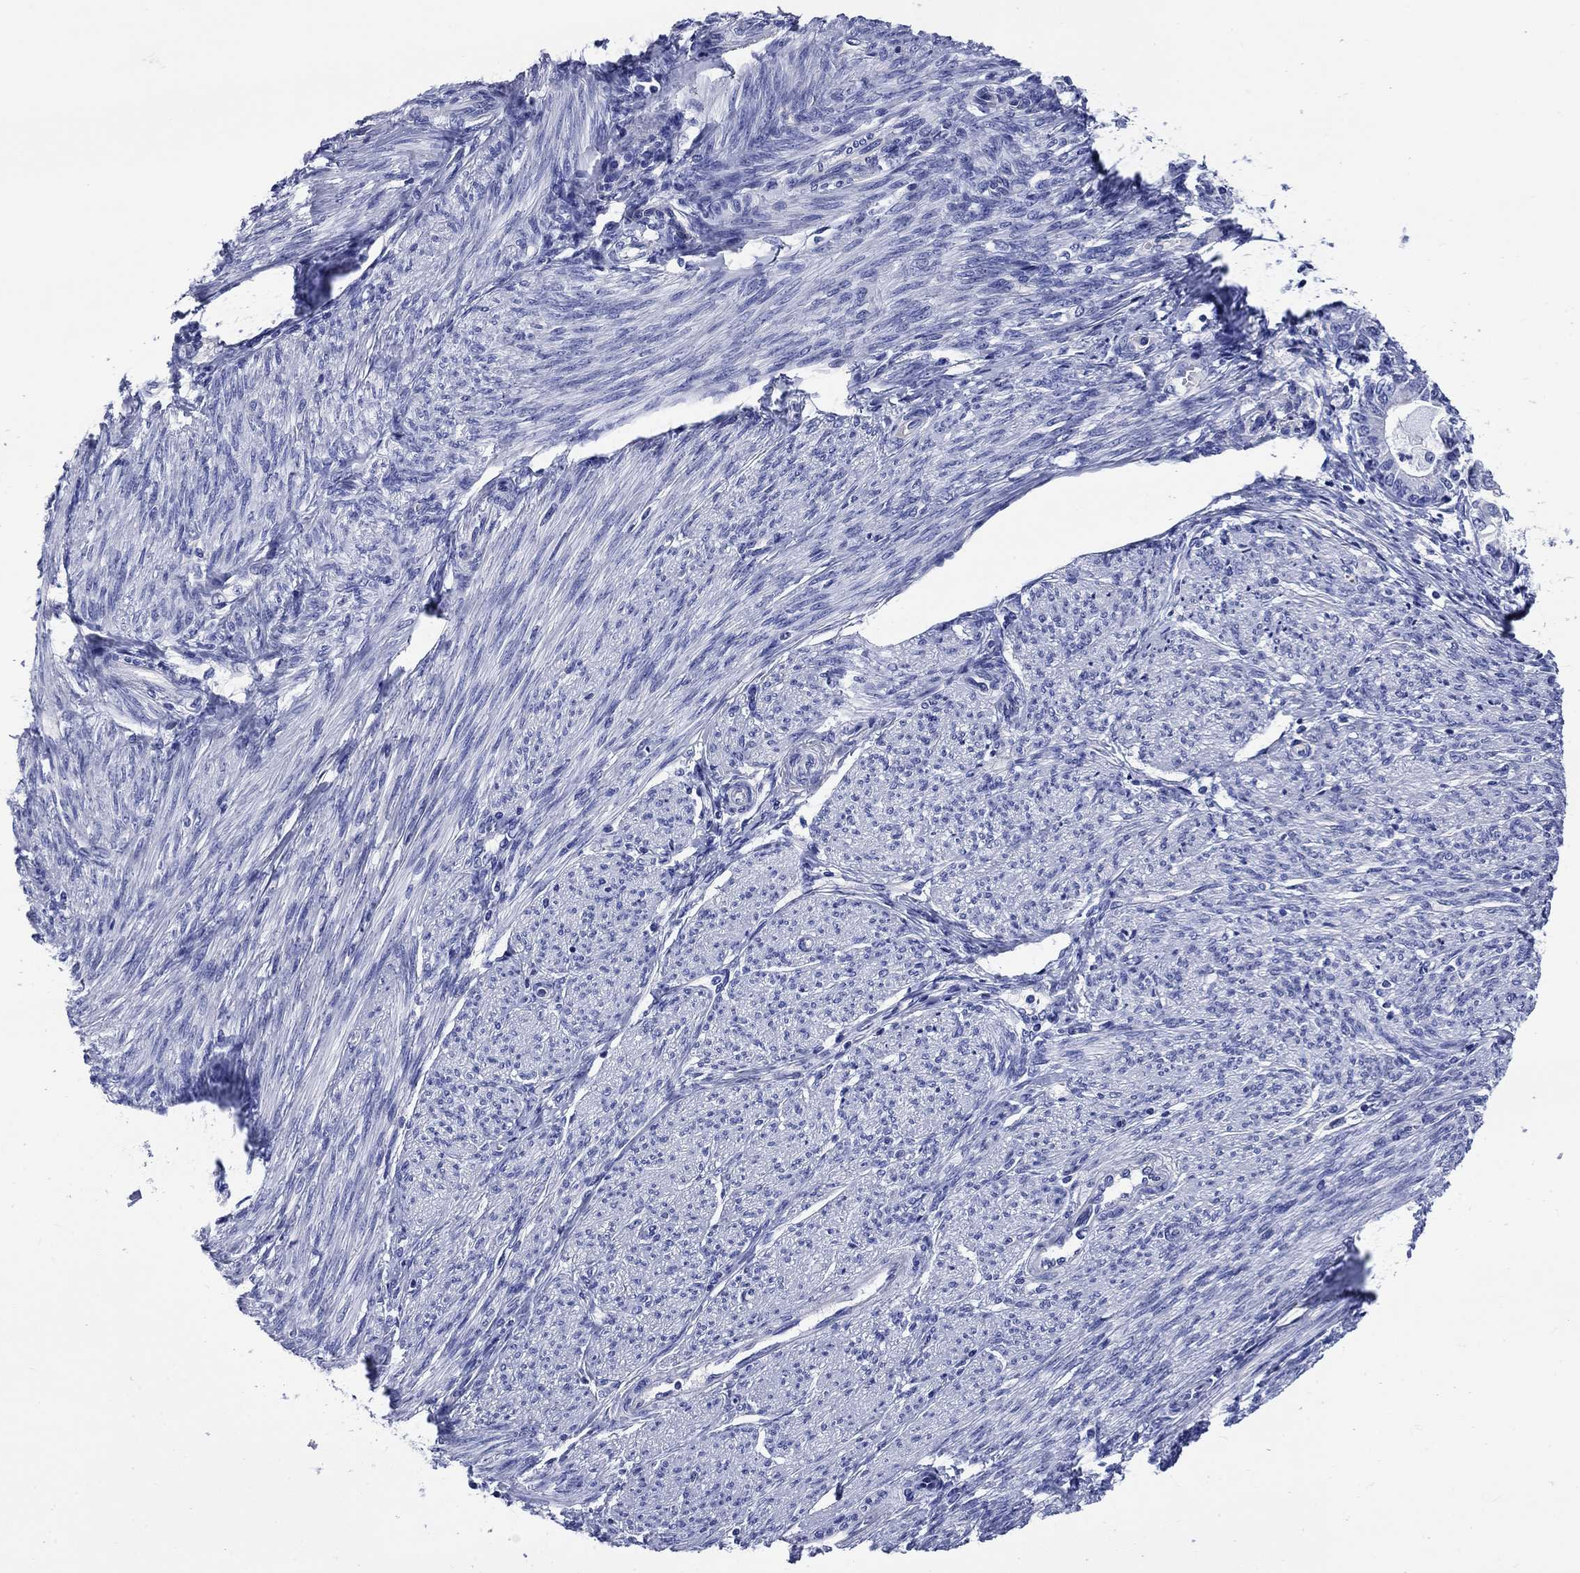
{"staining": {"intensity": "negative", "quantity": "none", "location": "none"}, "tissue": "endometrial cancer", "cell_type": "Tumor cells", "image_type": "cancer", "snomed": [{"axis": "morphology", "description": "Adenocarcinoma, NOS"}, {"axis": "topography", "description": "Endometrium"}], "caption": "Immunohistochemical staining of human endometrial adenocarcinoma exhibits no significant positivity in tumor cells.", "gene": "SLC1A2", "patient": {"sex": "female", "age": 68}}